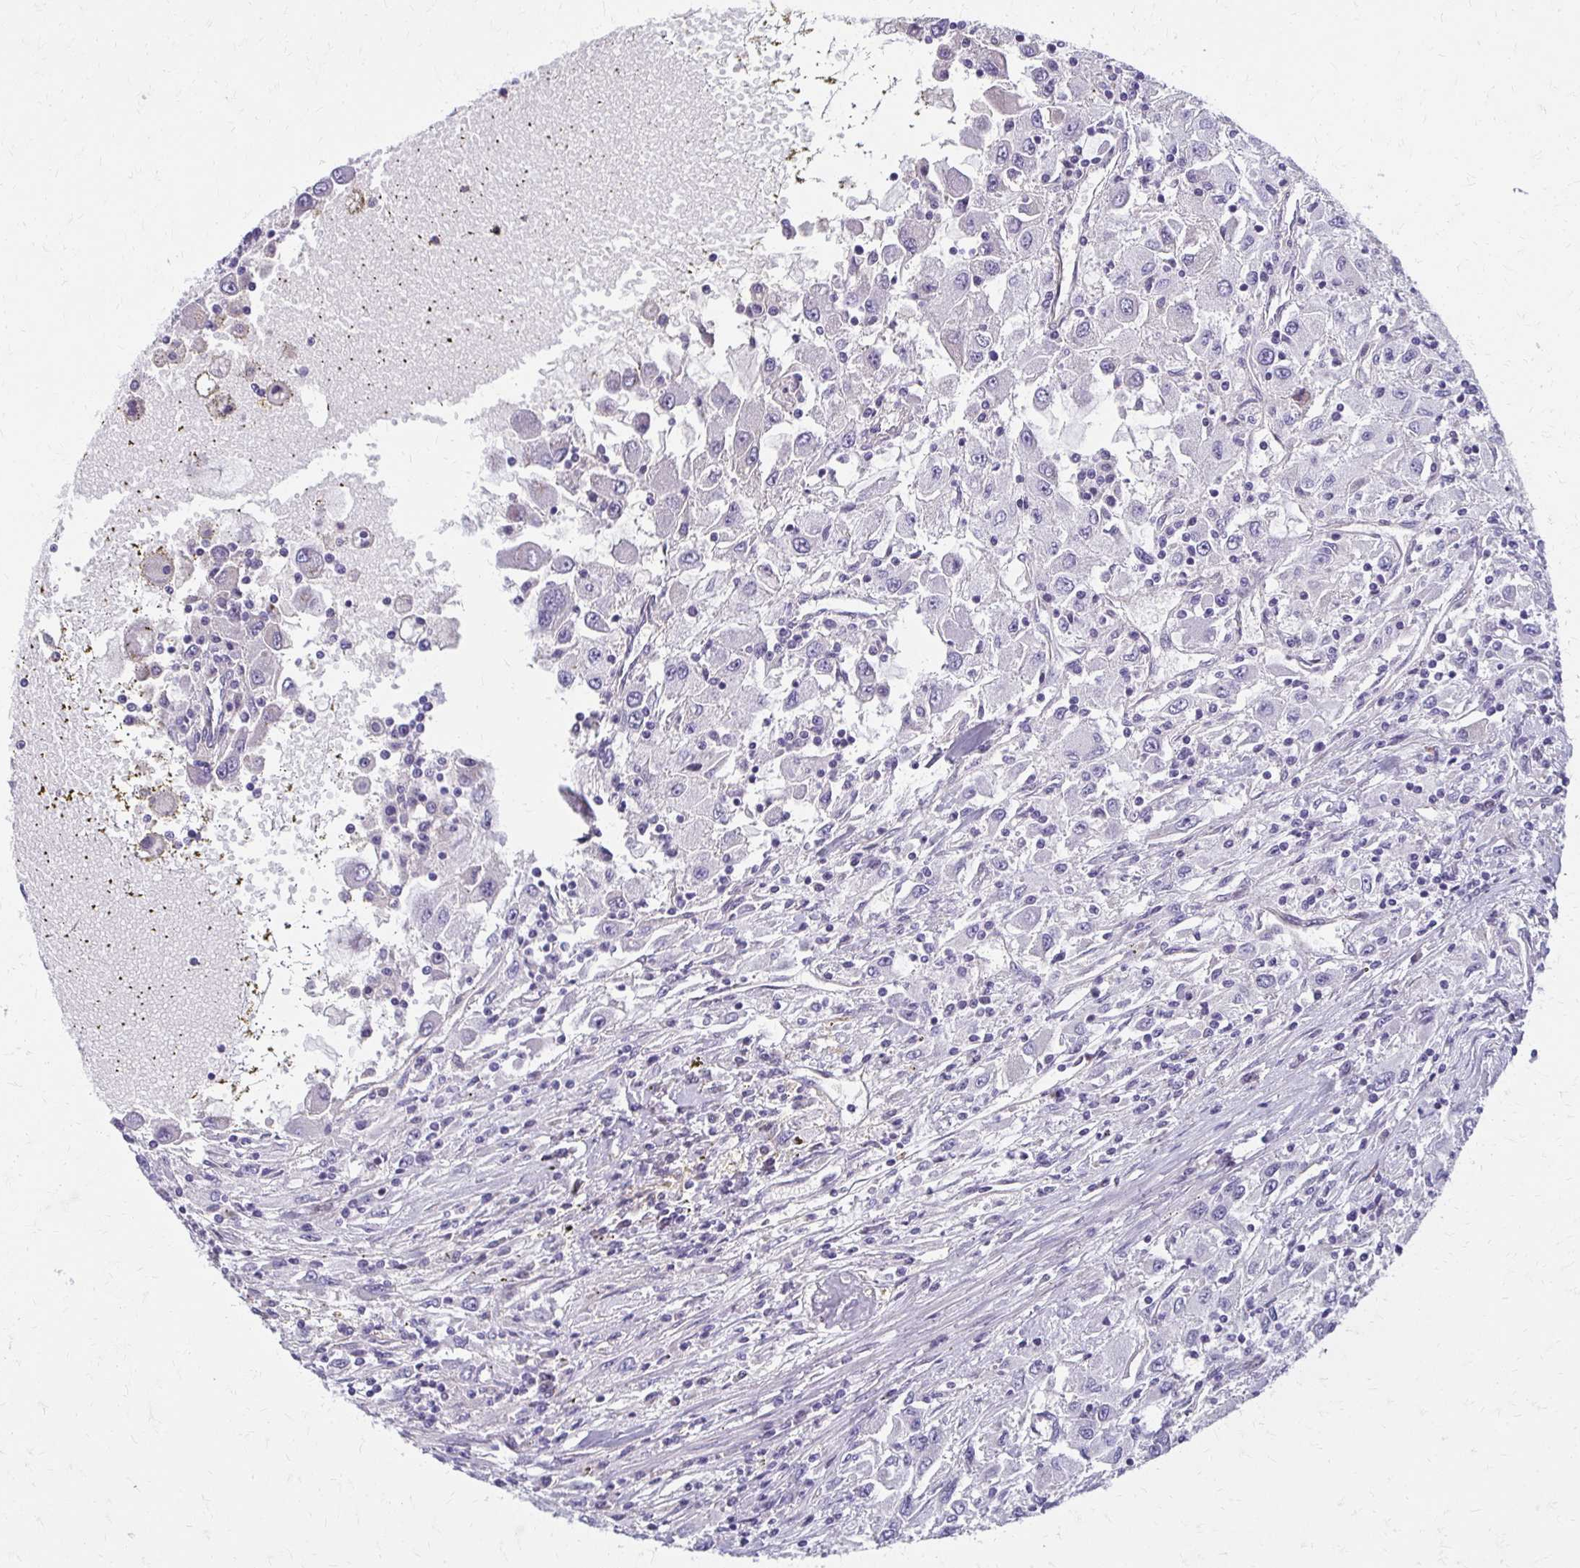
{"staining": {"intensity": "negative", "quantity": "none", "location": "none"}, "tissue": "renal cancer", "cell_type": "Tumor cells", "image_type": "cancer", "snomed": [{"axis": "morphology", "description": "Adenocarcinoma, NOS"}, {"axis": "topography", "description": "Kidney"}], "caption": "Tumor cells are negative for brown protein staining in renal cancer.", "gene": "BBS12", "patient": {"sex": "female", "age": 67}}